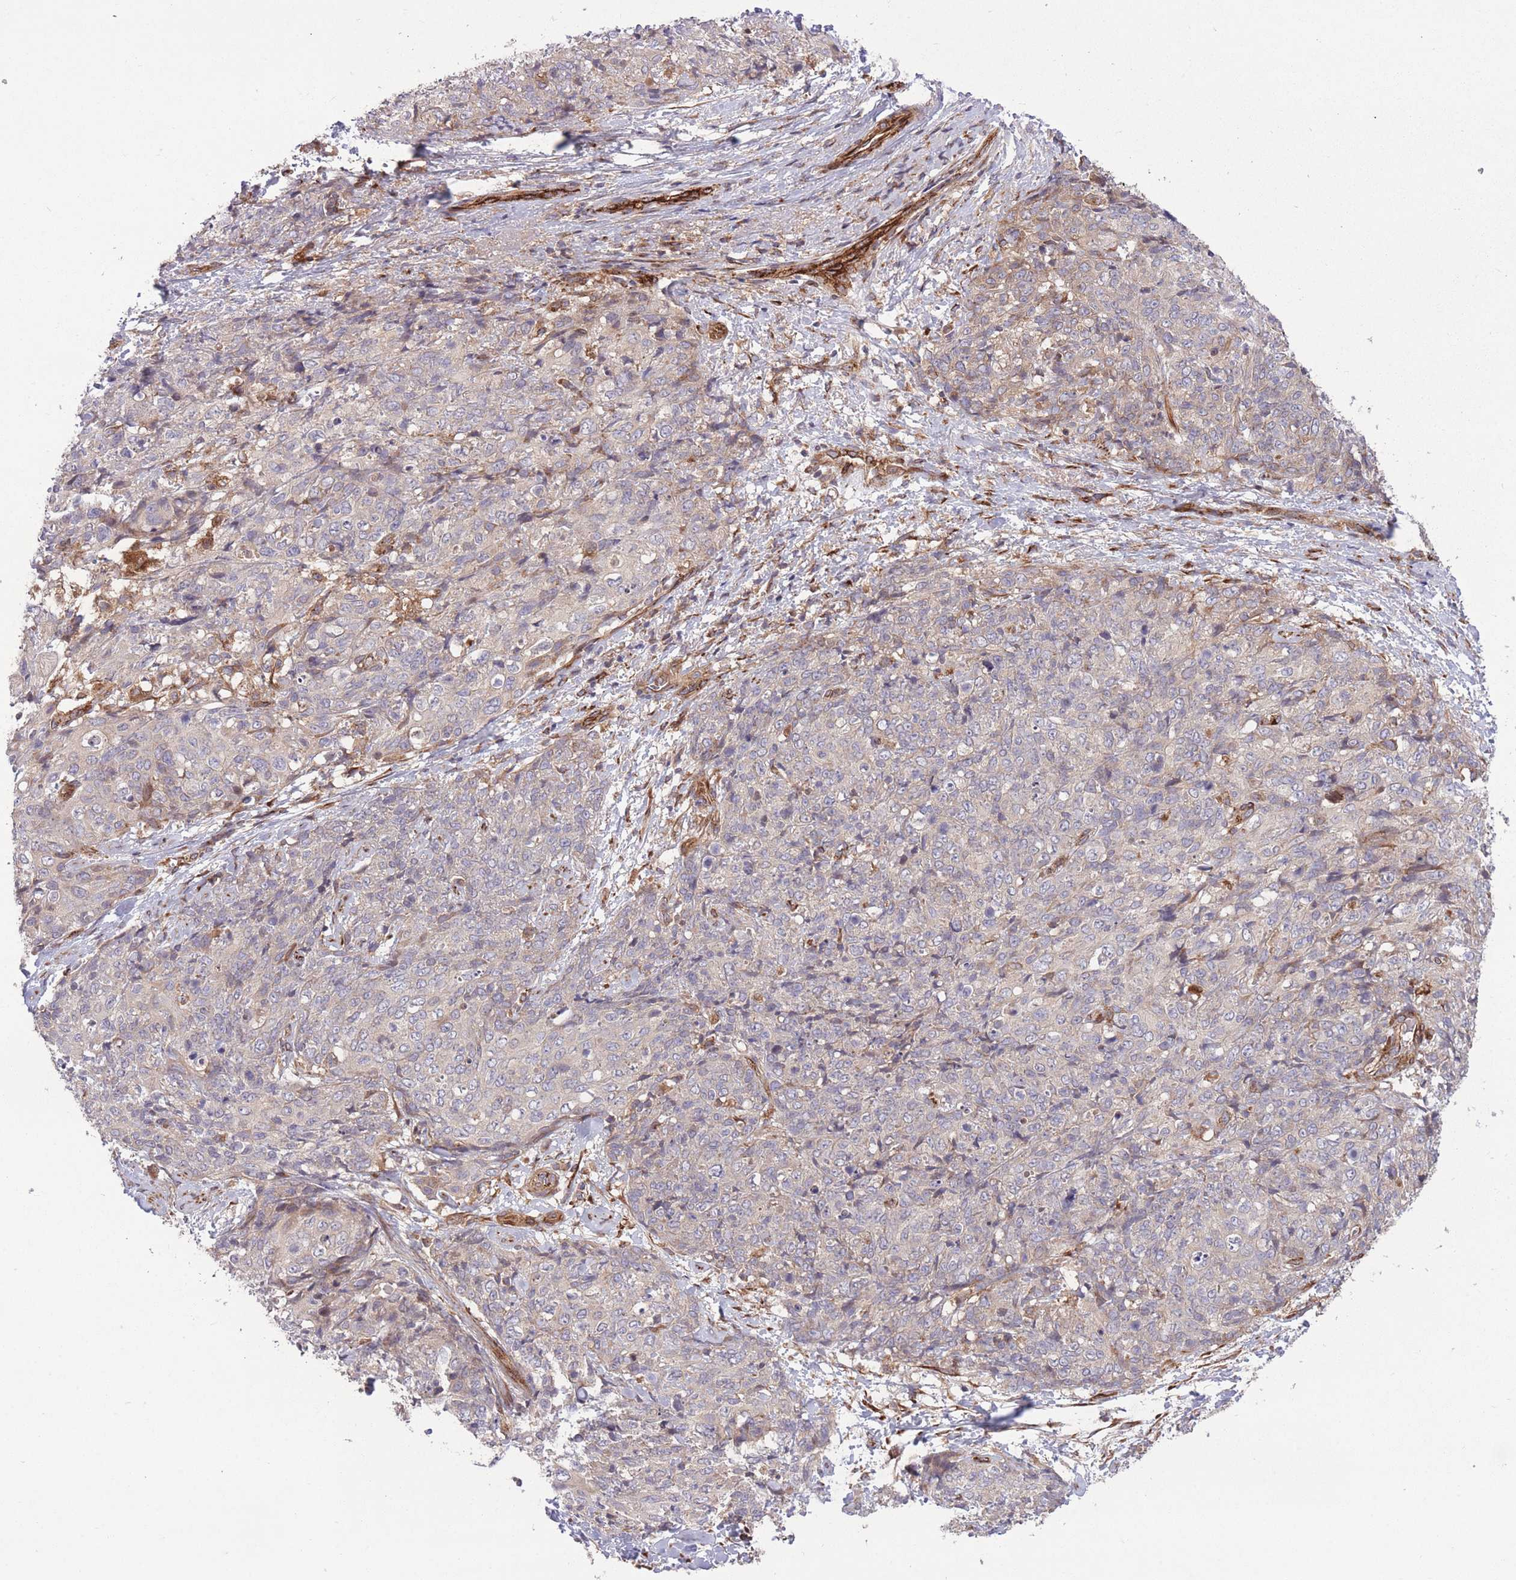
{"staining": {"intensity": "negative", "quantity": "none", "location": "none"}, "tissue": "skin cancer", "cell_type": "Tumor cells", "image_type": "cancer", "snomed": [{"axis": "morphology", "description": "Squamous cell carcinoma, NOS"}, {"axis": "topography", "description": "Skin"}, {"axis": "topography", "description": "Vulva"}], "caption": "Micrograph shows no protein expression in tumor cells of skin squamous cell carcinoma tissue. (DAB immunohistochemistry (IHC) visualized using brightfield microscopy, high magnification).", "gene": "CISH", "patient": {"sex": "female", "age": 85}}